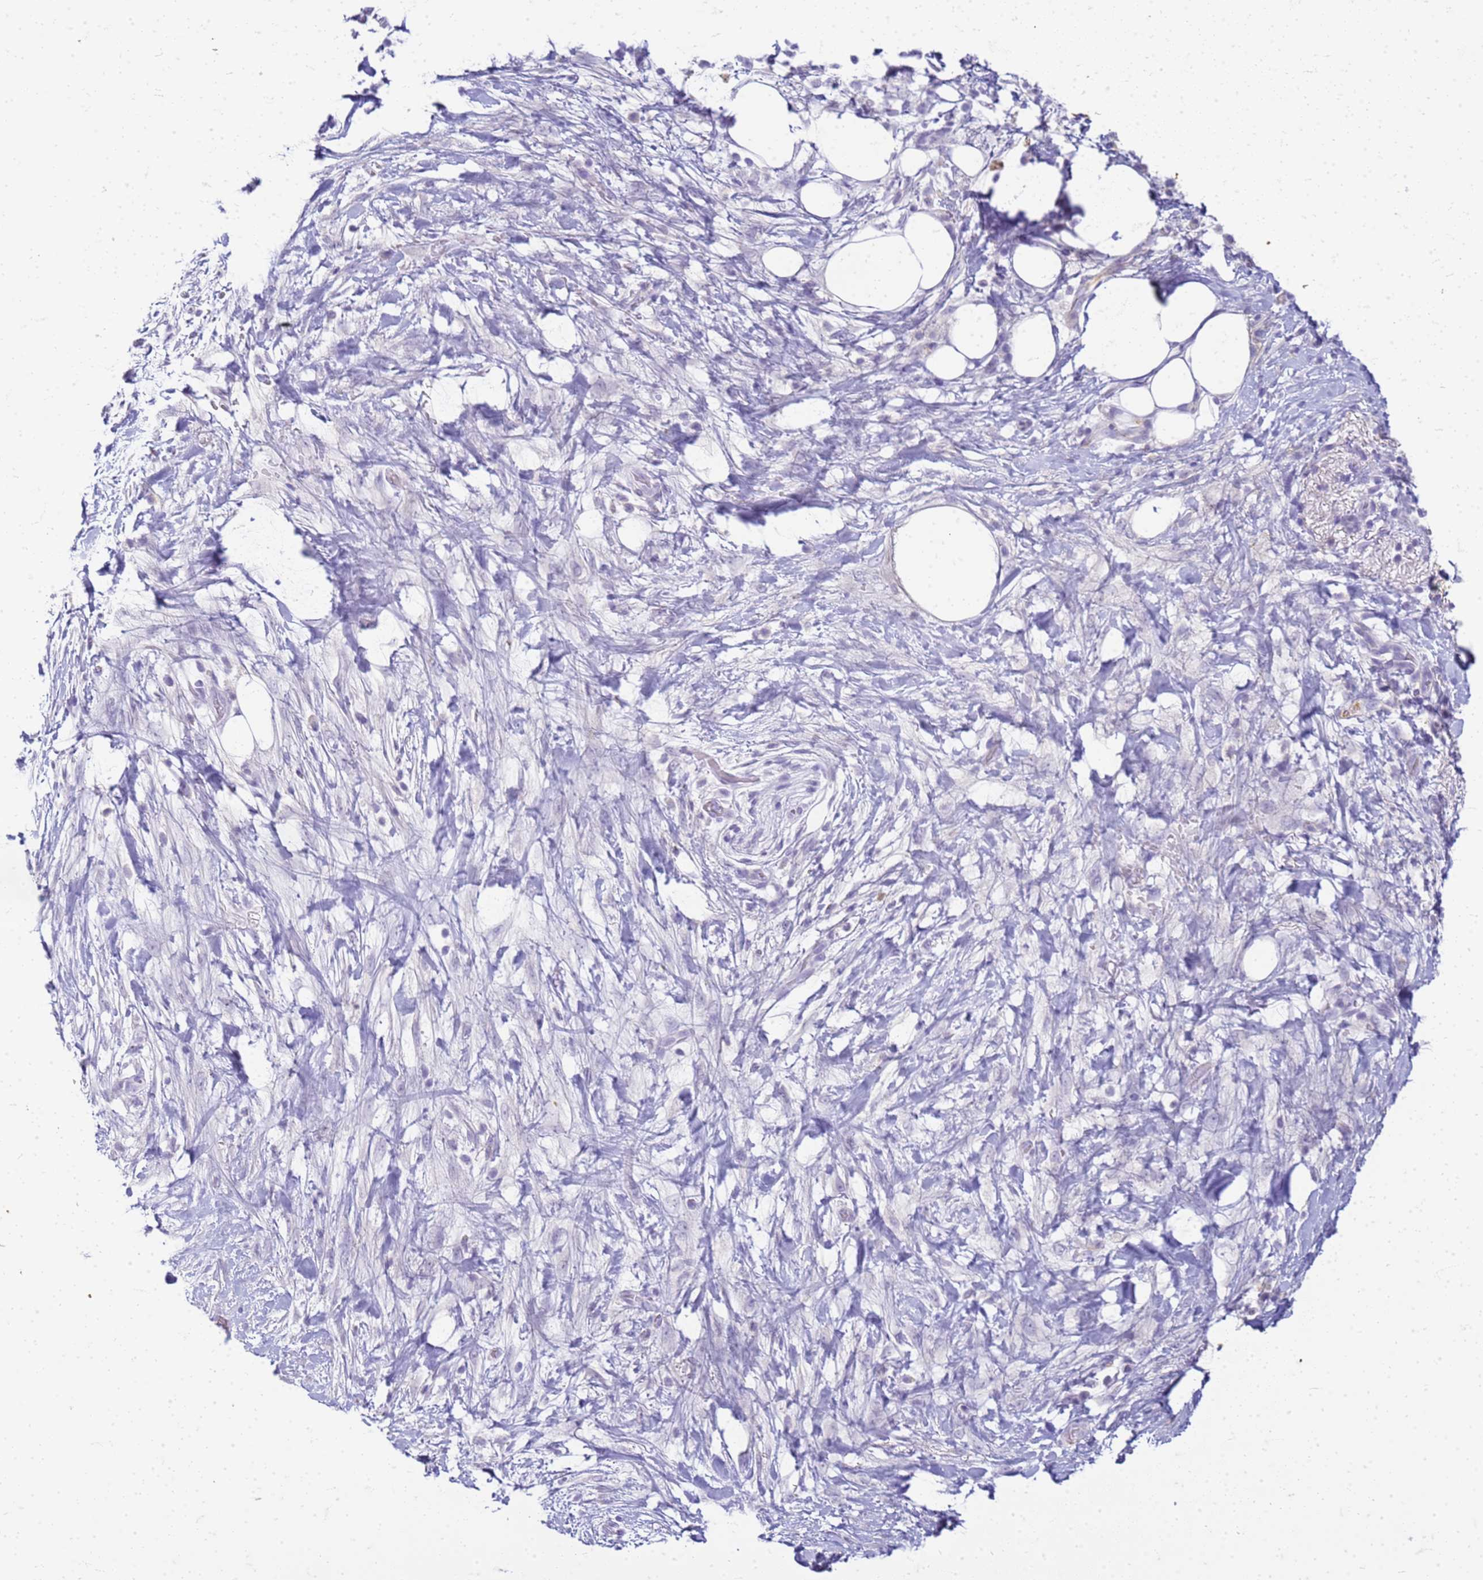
{"staining": {"intensity": "negative", "quantity": "none", "location": "none"}, "tissue": "pancreatic cancer", "cell_type": "Tumor cells", "image_type": "cancer", "snomed": [{"axis": "morphology", "description": "Adenocarcinoma, NOS"}, {"axis": "topography", "description": "Pancreas"}], "caption": "Tumor cells are negative for protein expression in human pancreatic cancer. (DAB immunohistochemistry, high magnification).", "gene": "CFAP100", "patient": {"sex": "female", "age": 72}}